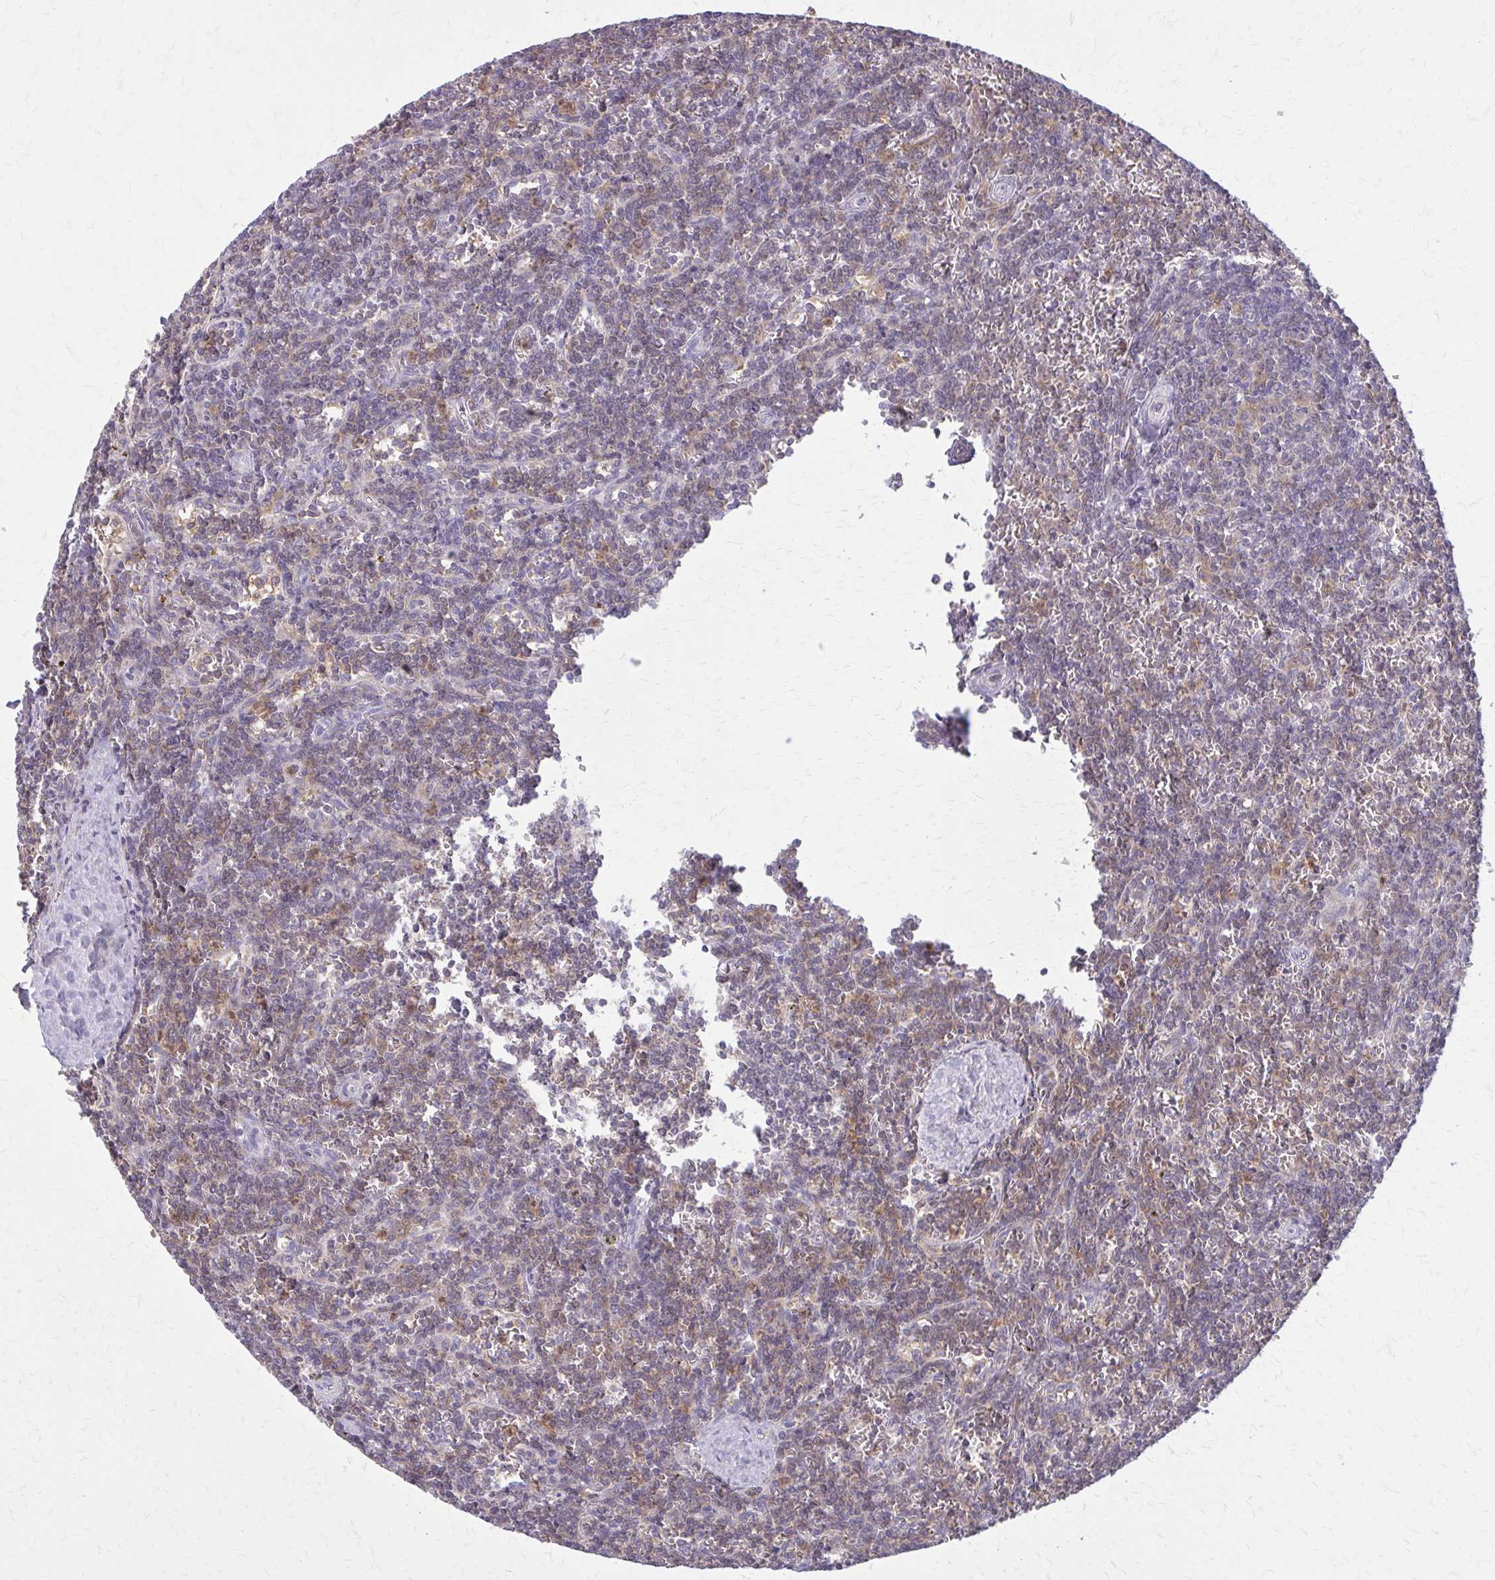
{"staining": {"intensity": "negative", "quantity": "none", "location": "none"}, "tissue": "lymphoma", "cell_type": "Tumor cells", "image_type": "cancer", "snomed": [{"axis": "morphology", "description": "Malignant lymphoma, non-Hodgkin's type, Low grade"}, {"axis": "topography", "description": "Spleen"}], "caption": "Tumor cells show no significant protein staining in lymphoma.", "gene": "NRBF2", "patient": {"sex": "male", "age": 78}}